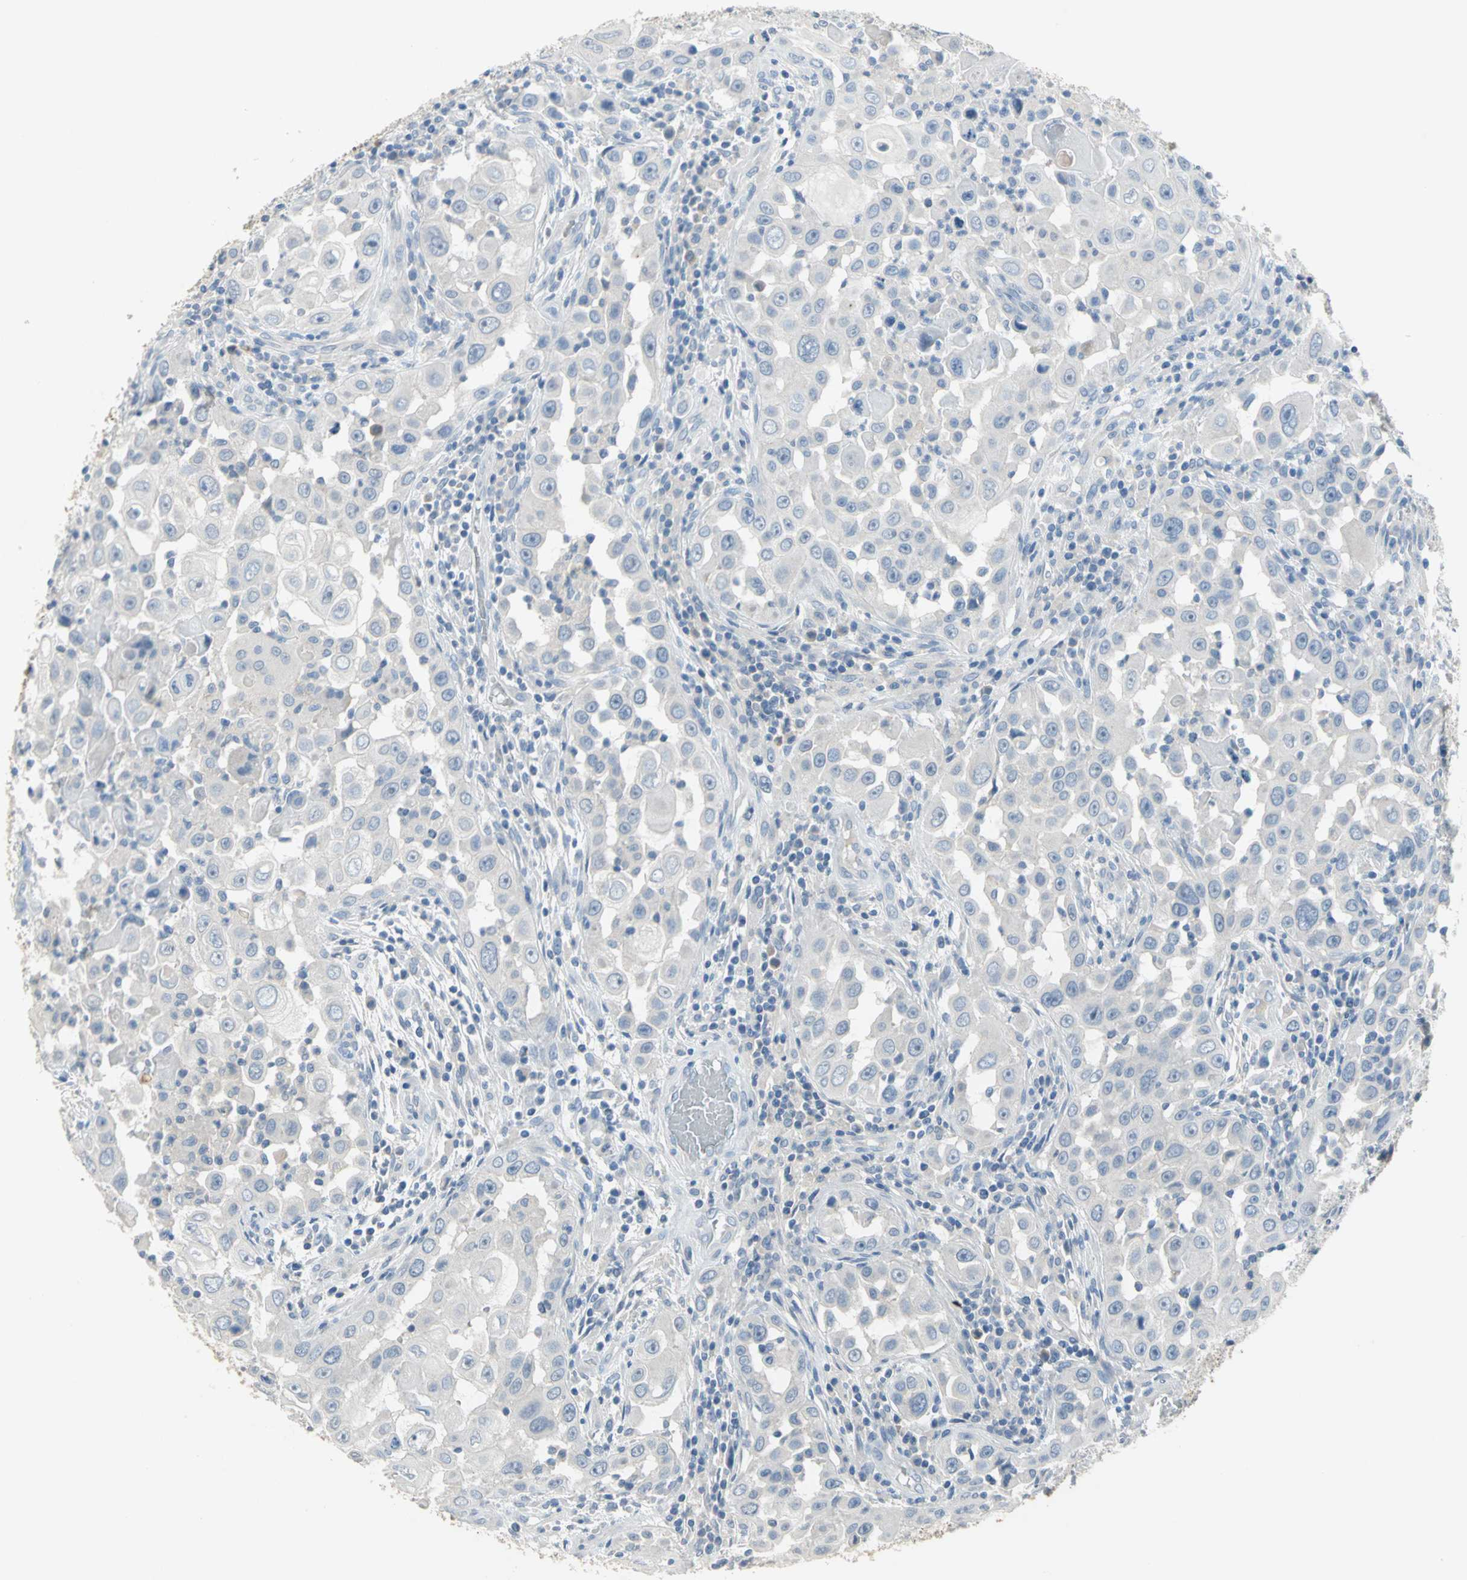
{"staining": {"intensity": "negative", "quantity": "none", "location": "none"}, "tissue": "head and neck cancer", "cell_type": "Tumor cells", "image_type": "cancer", "snomed": [{"axis": "morphology", "description": "Carcinoma, NOS"}, {"axis": "topography", "description": "Head-Neck"}], "caption": "Immunohistochemistry micrograph of head and neck carcinoma stained for a protein (brown), which exhibits no staining in tumor cells.", "gene": "PTGDS", "patient": {"sex": "male", "age": 87}}